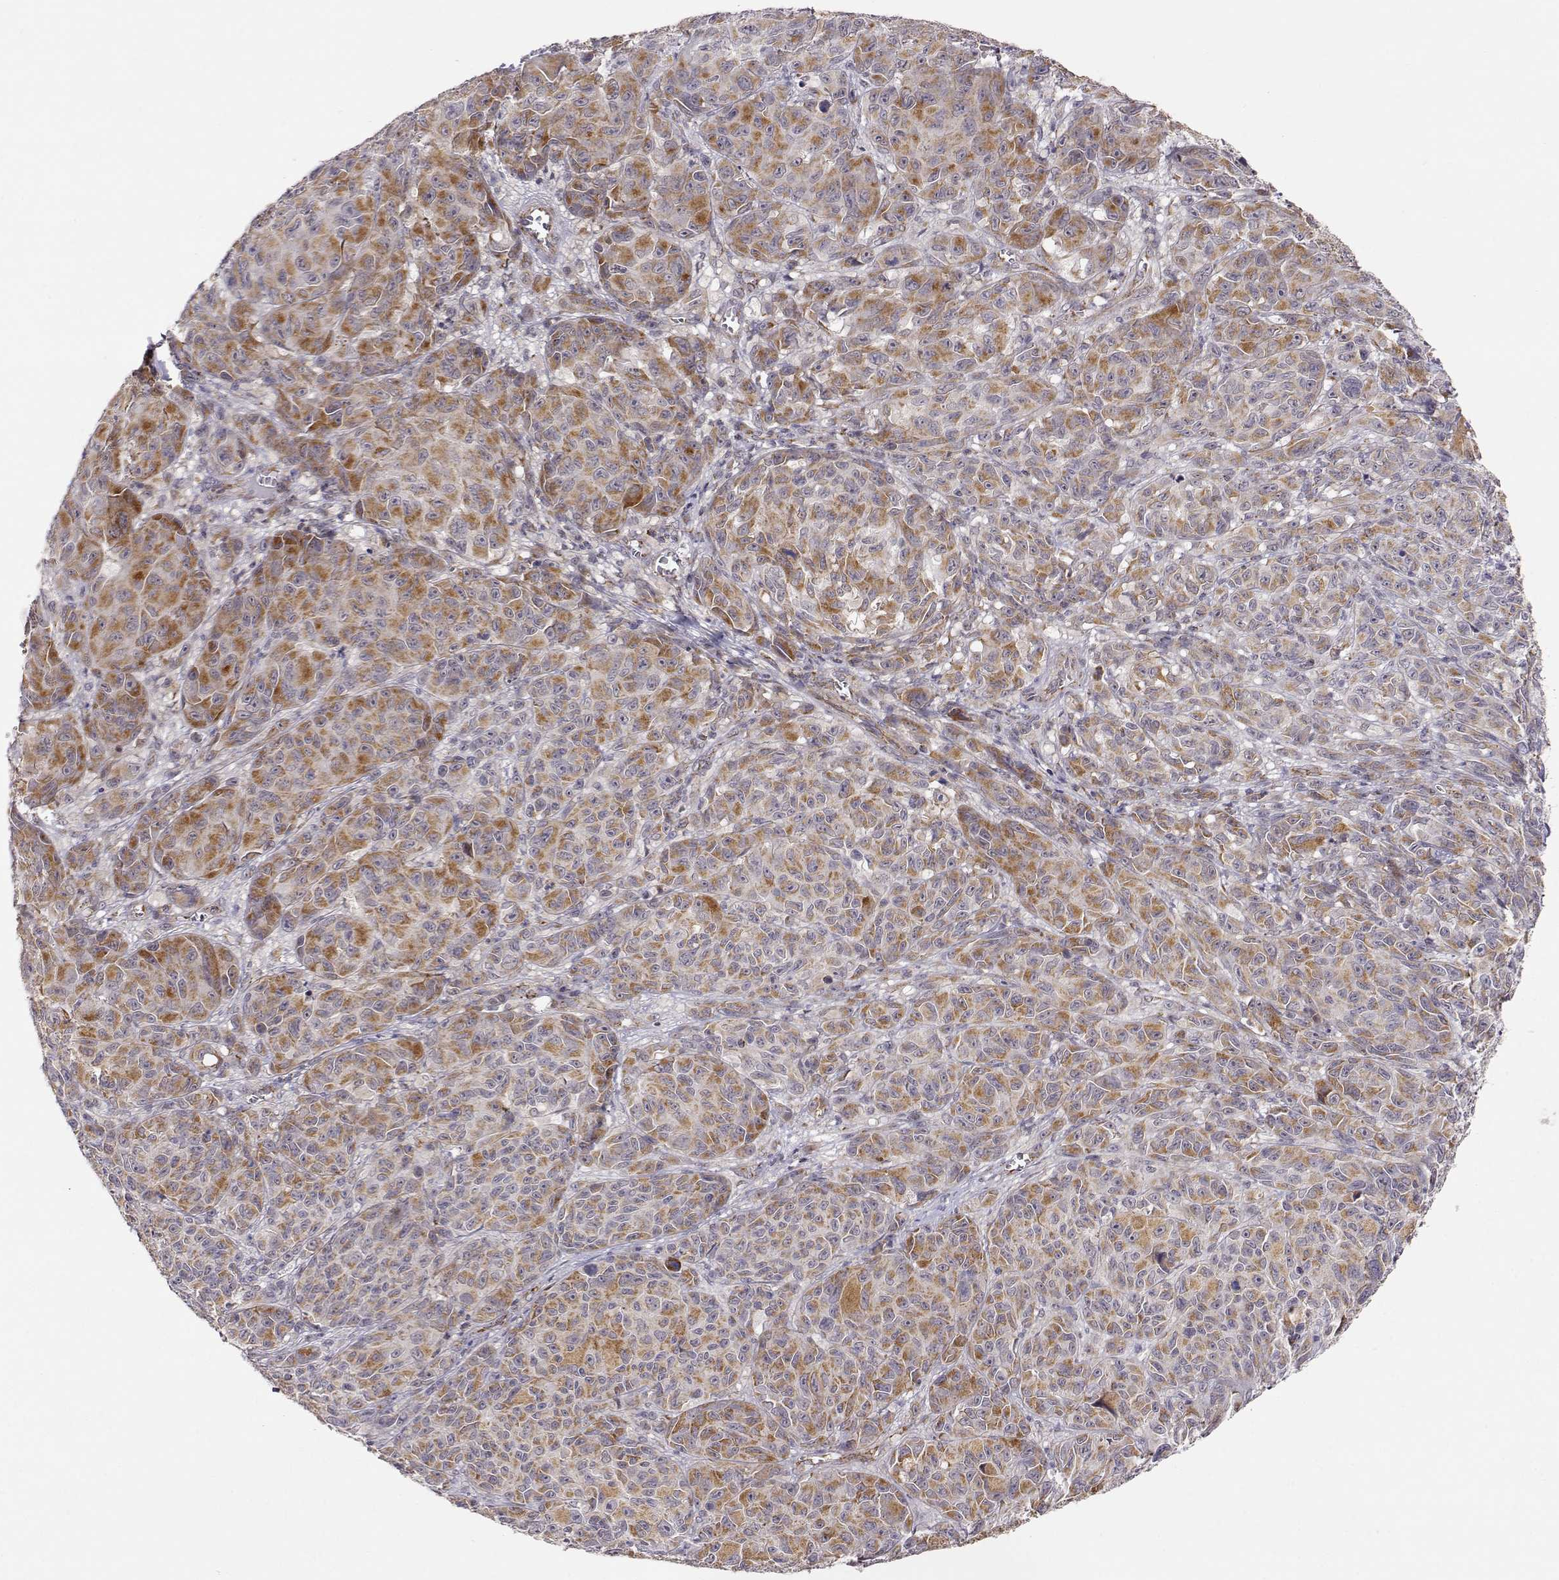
{"staining": {"intensity": "moderate", "quantity": ">75%", "location": "cytoplasmic/membranous"}, "tissue": "melanoma", "cell_type": "Tumor cells", "image_type": "cancer", "snomed": [{"axis": "morphology", "description": "Malignant melanoma, NOS"}, {"axis": "topography", "description": "Vulva, labia, clitoris and Bartholin´s gland, NO"}], "caption": "A high-resolution photomicrograph shows immunohistochemistry (IHC) staining of malignant melanoma, which displays moderate cytoplasmic/membranous expression in approximately >75% of tumor cells.", "gene": "EXOG", "patient": {"sex": "female", "age": 75}}